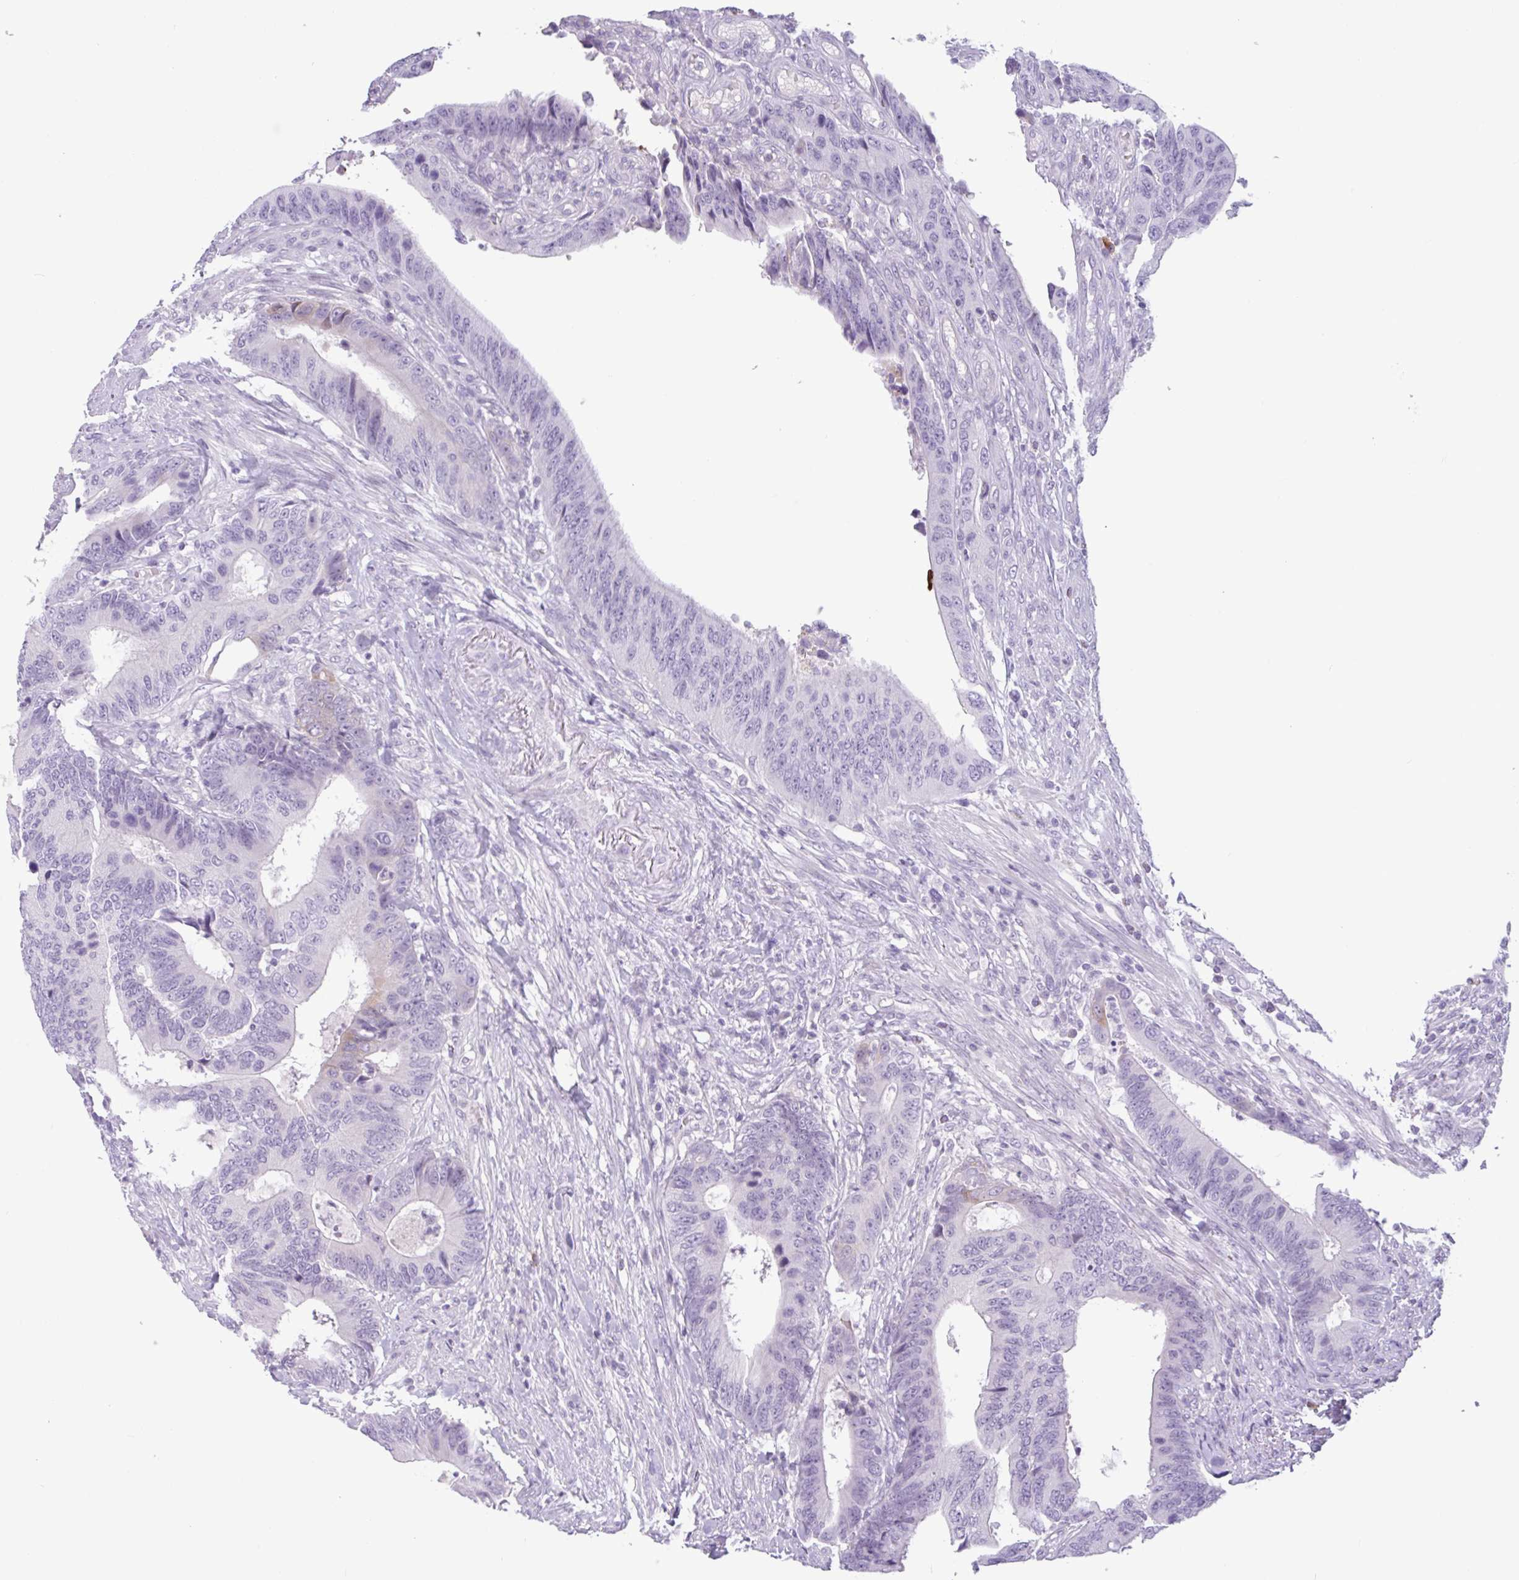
{"staining": {"intensity": "negative", "quantity": "none", "location": "none"}, "tissue": "colorectal cancer", "cell_type": "Tumor cells", "image_type": "cancer", "snomed": [{"axis": "morphology", "description": "Adenocarcinoma, NOS"}, {"axis": "topography", "description": "Colon"}], "caption": "Human colorectal adenocarcinoma stained for a protein using immunohistochemistry (IHC) displays no positivity in tumor cells.", "gene": "CTSE", "patient": {"sex": "male", "age": 87}}